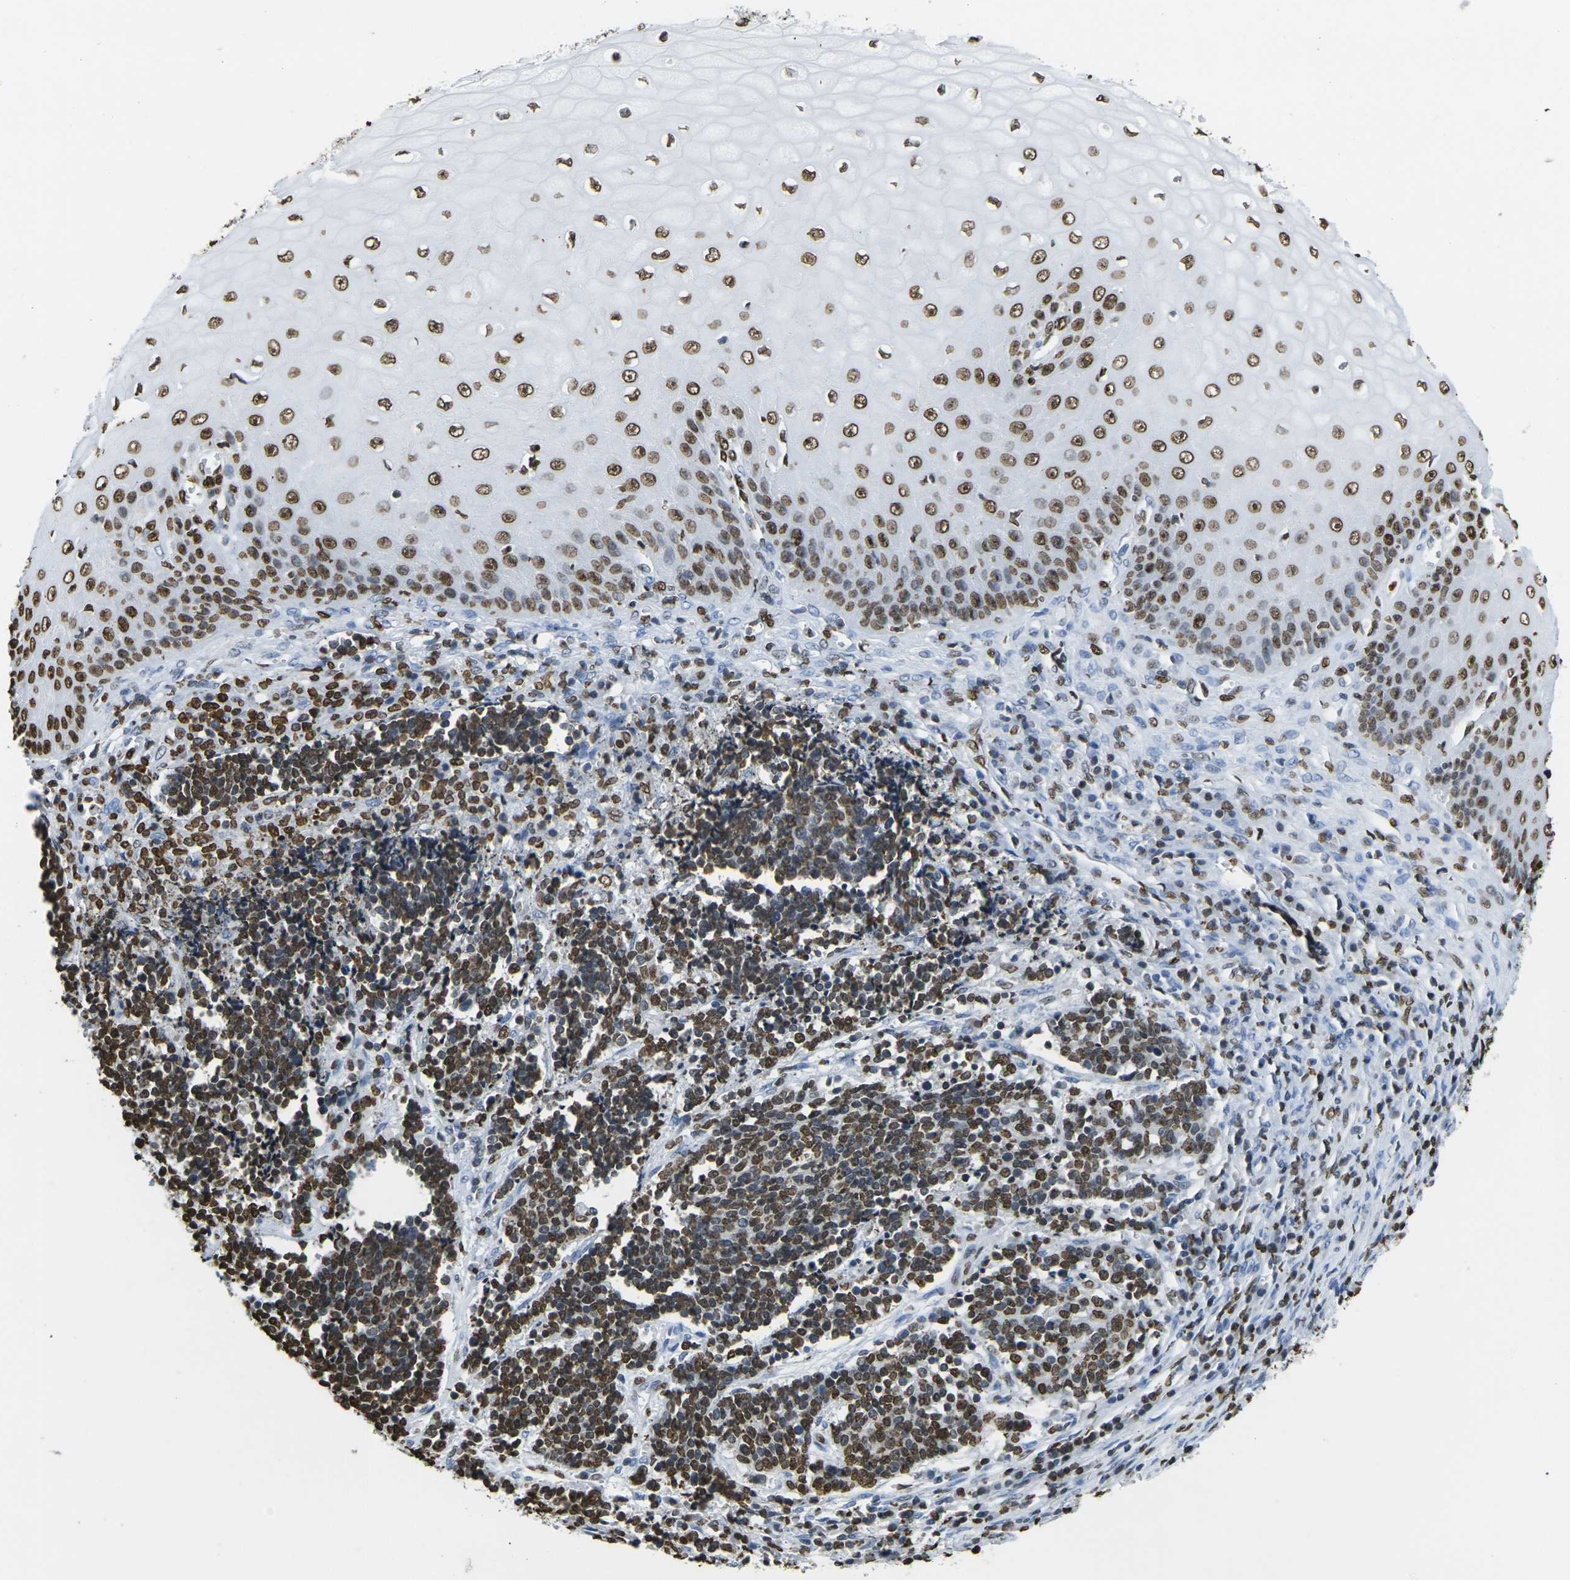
{"staining": {"intensity": "strong", "quantity": ">75%", "location": "nuclear"}, "tissue": "cervical cancer", "cell_type": "Tumor cells", "image_type": "cancer", "snomed": [{"axis": "morphology", "description": "Squamous cell carcinoma, NOS"}, {"axis": "topography", "description": "Cervix"}], "caption": "IHC (DAB (3,3'-diaminobenzidine)) staining of human cervical cancer reveals strong nuclear protein positivity in about >75% of tumor cells. (DAB (3,3'-diaminobenzidine) = brown stain, brightfield microscopy at high magnification).", "gene": "DRAXIN", "patient": {"sex": "female", "age": 35}}